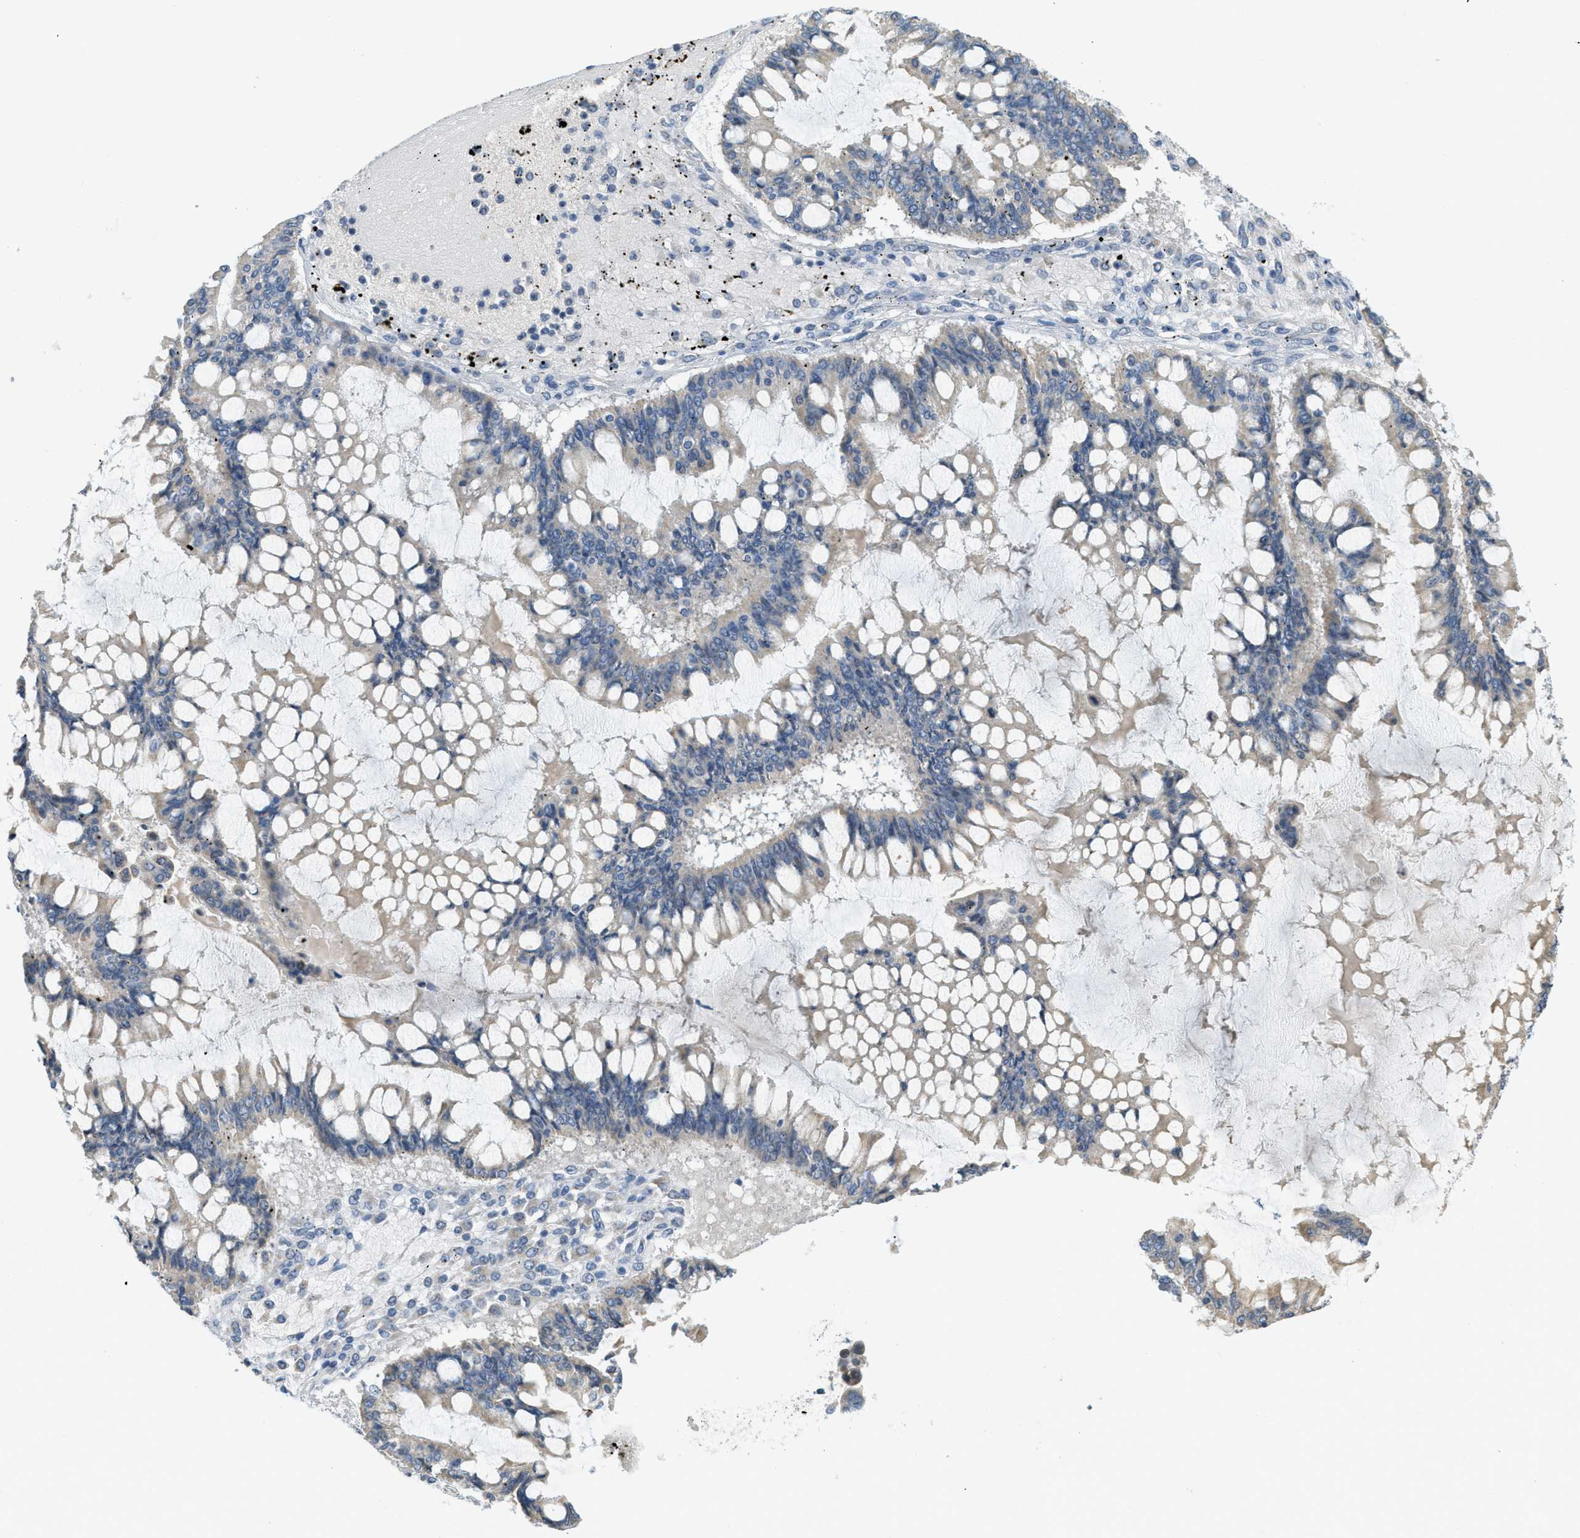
{"staining": {"intensity": "weak", "quantity": "25%-75%", "location": "cytoplasmic/membranous"}, "tissue": "ovarian cancer", "cell_type": "Tumor cells", "image_type": "cancer", "snomed": [{"axis": "morphology", "description": "Cystadenocarcinoma, mucinous, NOS"}, {"axis": "topography", "description": "Ovary"}], "caption": "Immunohistochemical staining of human ovarian mucinous cystadenocarcinoma displays low levels of weak cytoplasmic/membranous protein positivity in approximately 25%-75% of tumor cells. (Stains: DAB (3,3'-diaminobenzidine) in brown, nuclei in blue, Microscopy: brightfield microscopy at high magnification).", "gene": "TXNDC2", "patient": {"sex": "female", "age": 73}}